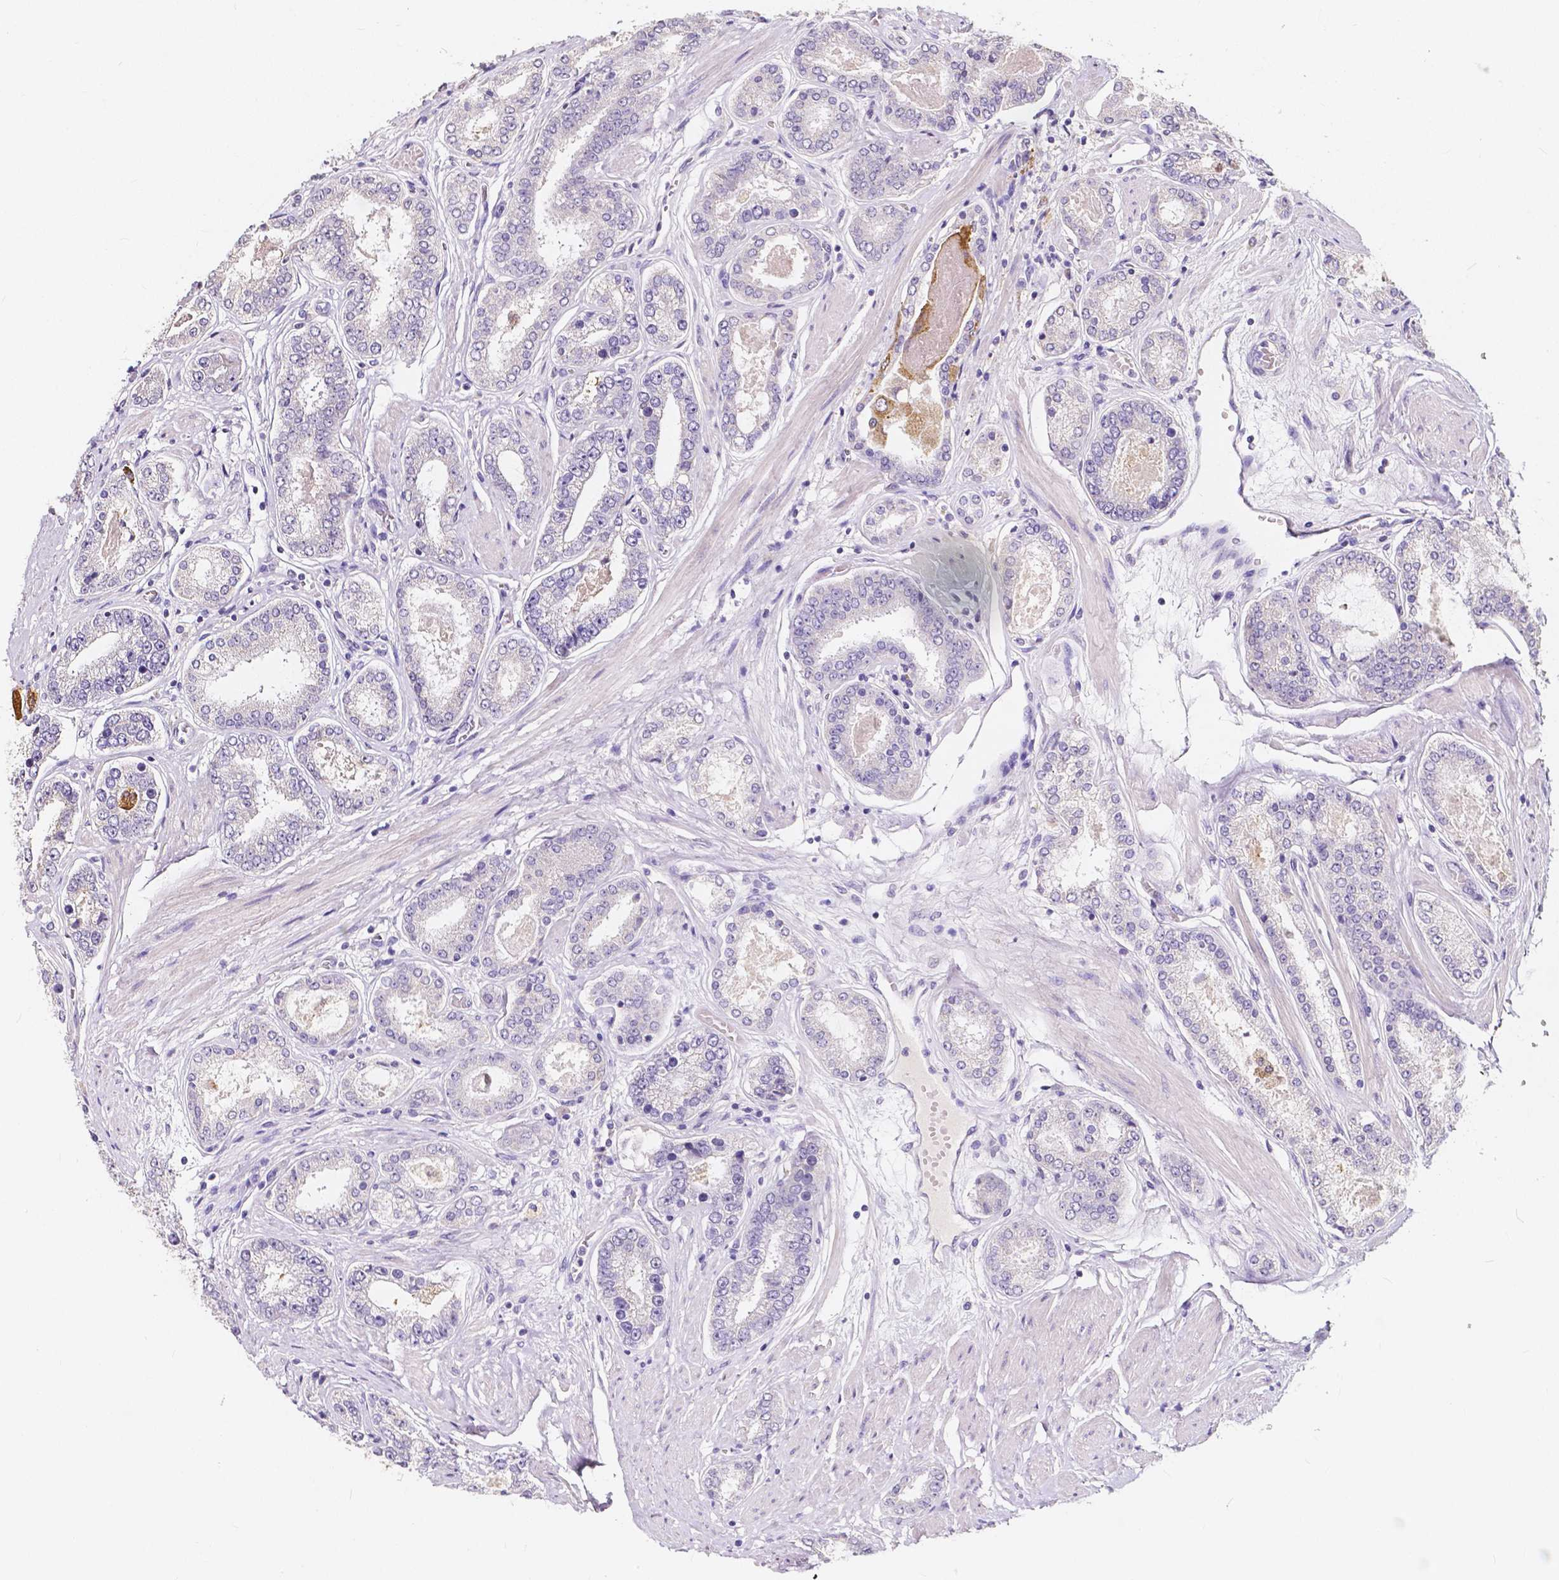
{"staining": {"intensity": "negative", "quantity": "none", "location": "none"}, "tissue": "prostate cancer", "cell_type": "Tumor cells", "image_type": "cancer", "snomed": [{"axis": "morphology", "description": "Adenocarcinoma, High grade"}, {"axis": "topography", "description": "Prostate"}], "caption": "Tumor cells are negative for protein expression in human prostate adenocarcinoma (high-grade).", "gene": "ACP5", "patient": {"sex": "male", "age": 63}}